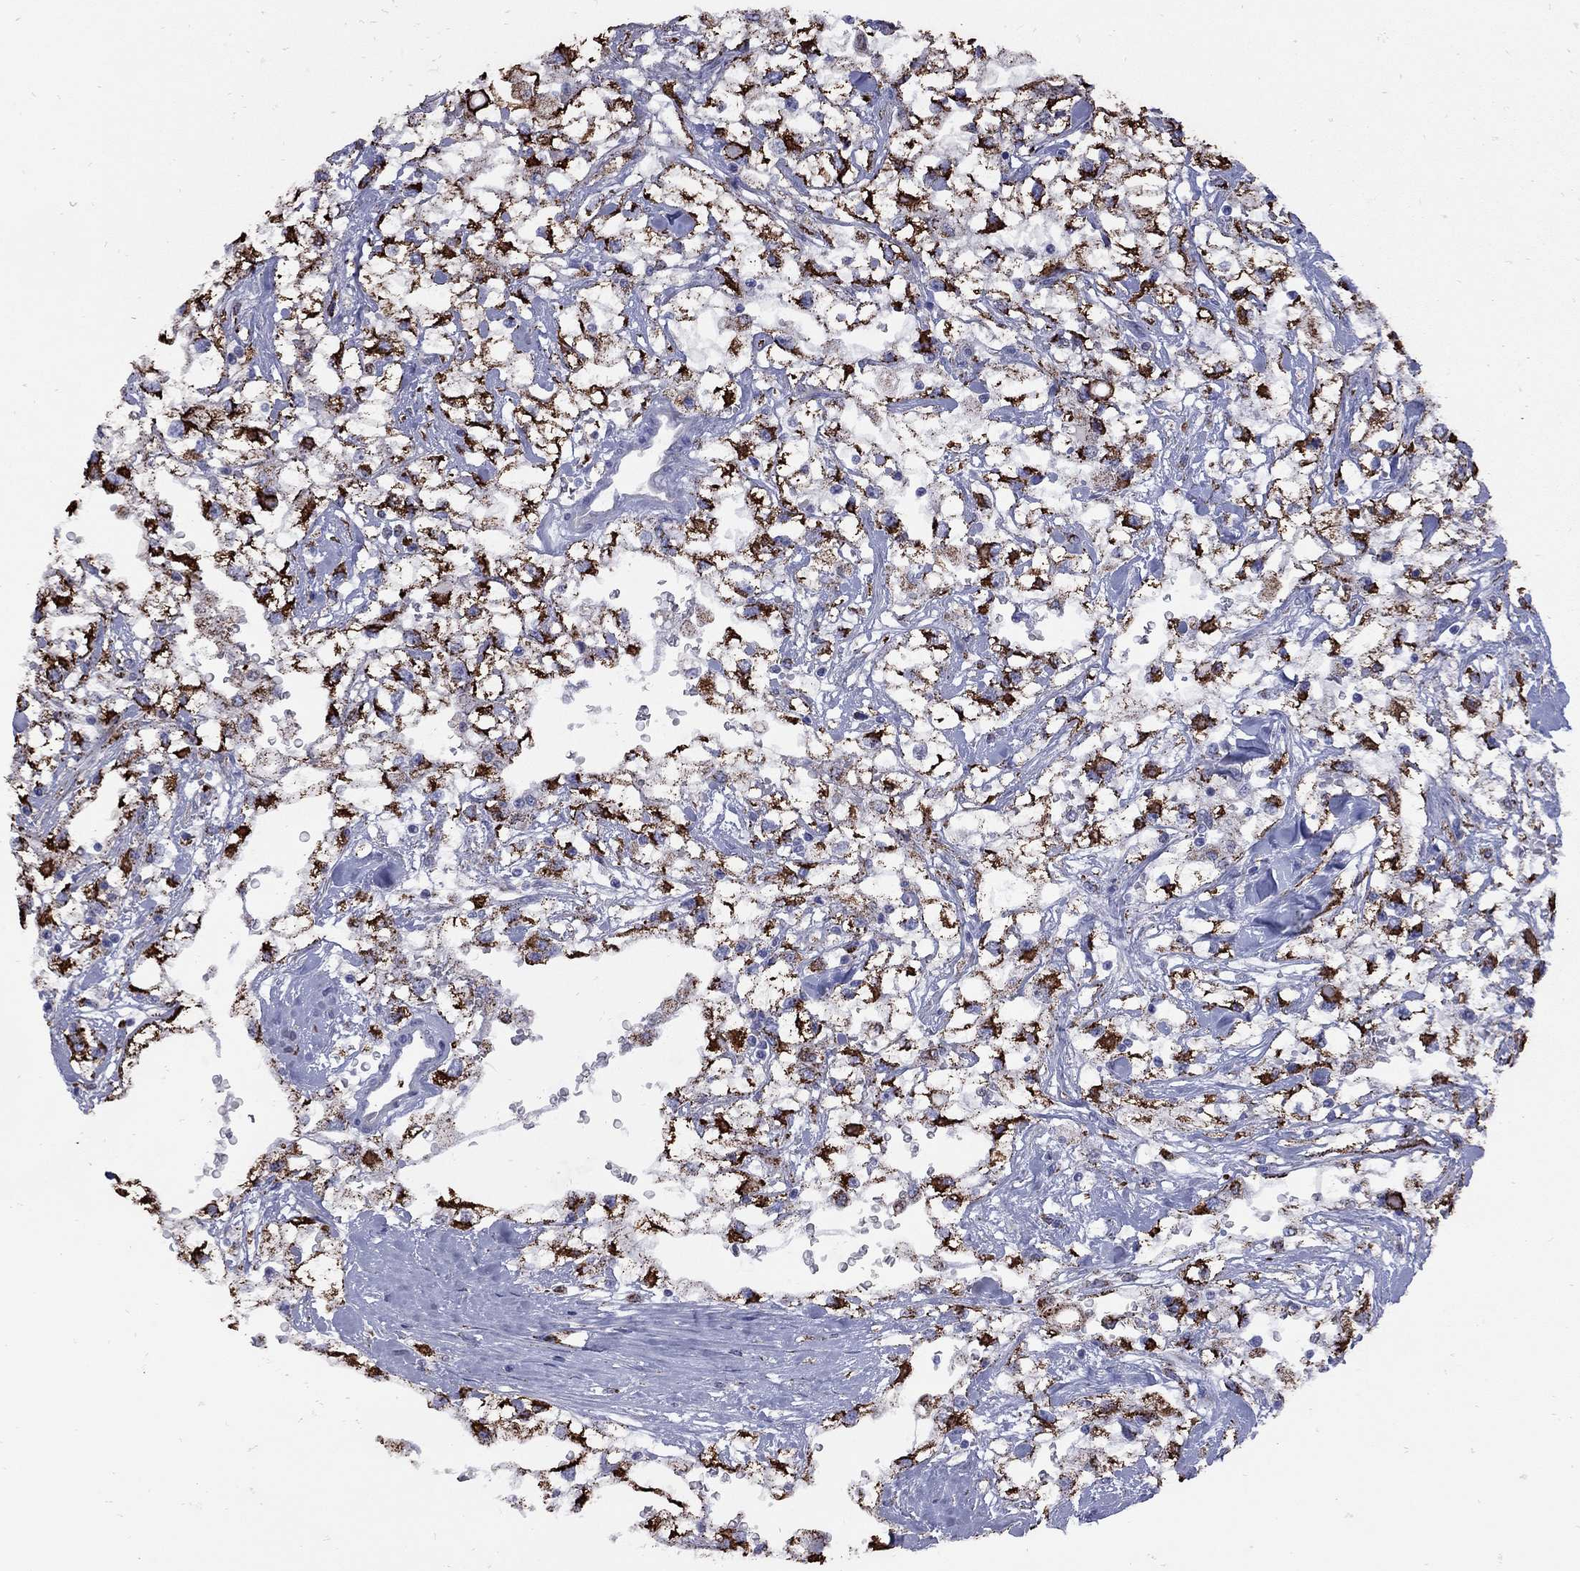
{"staining": {"intensity": "strong", "quantity": ">75%", "location": "cytoplasmic/membranous"}, "tissue": "renal cancer", "cell_type": "Tumor cells", "image_type": "cancer", "snomed": [{"axis": "morphology", "description": "Adenocarcinoma, NOS"}, {"axis": "topography", "description": "Kidney"}], "caption": "Brown immunohistochemical staining in human renal adenocarcinoma reveals strong cytoplasmic/membranous staining in about >75% of tumor cells.", "gene": "SESTD1", "patient": {"sex": "male", "age": 59}}